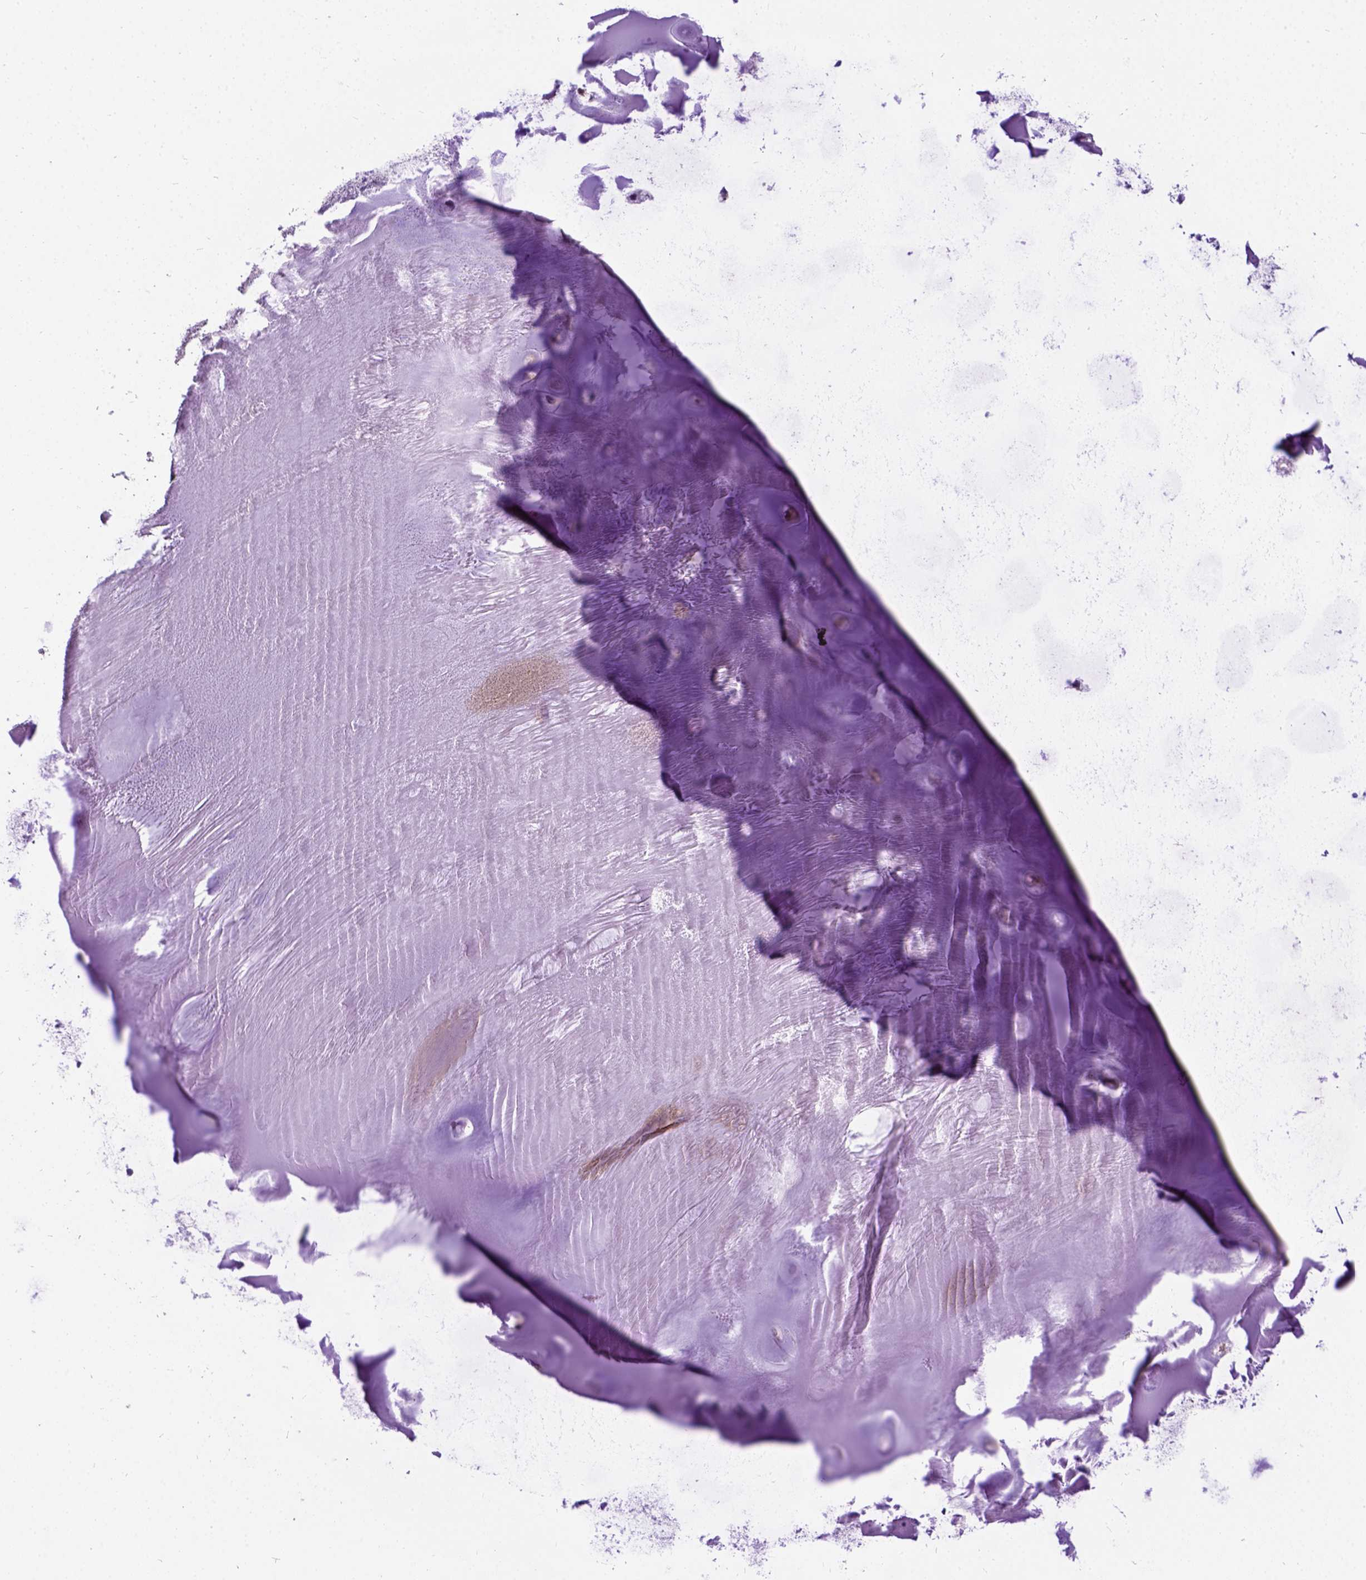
{"staining": {"intensity": "weak", "quantity": ">75%", "location": "cytoplasmic/membranous"}, "tissue": "soft tissue", "cell_type": "Chondrocytes", "image_type": "normal", "snomed": [{"axis": "morphology", "description": "Normal tissue, NOS"}, {"axis": "morphology", "description": "Squamous cell carcinoma, NOS"}, {"axis": "topography", "description": "Cartilage tissue"}, {"axis": "topography", "description": "Bronchus"}, {"axis": "topography", "description": "Lung"}], "caption": "Brown immunohistochemical staining in unremarkable soft tissue reveals weak cytoplasmic/membranous staining in approximately >75% of chondrocytes.", "gene": "DQX1", "patient": {"sex": "male", "age": 66}}